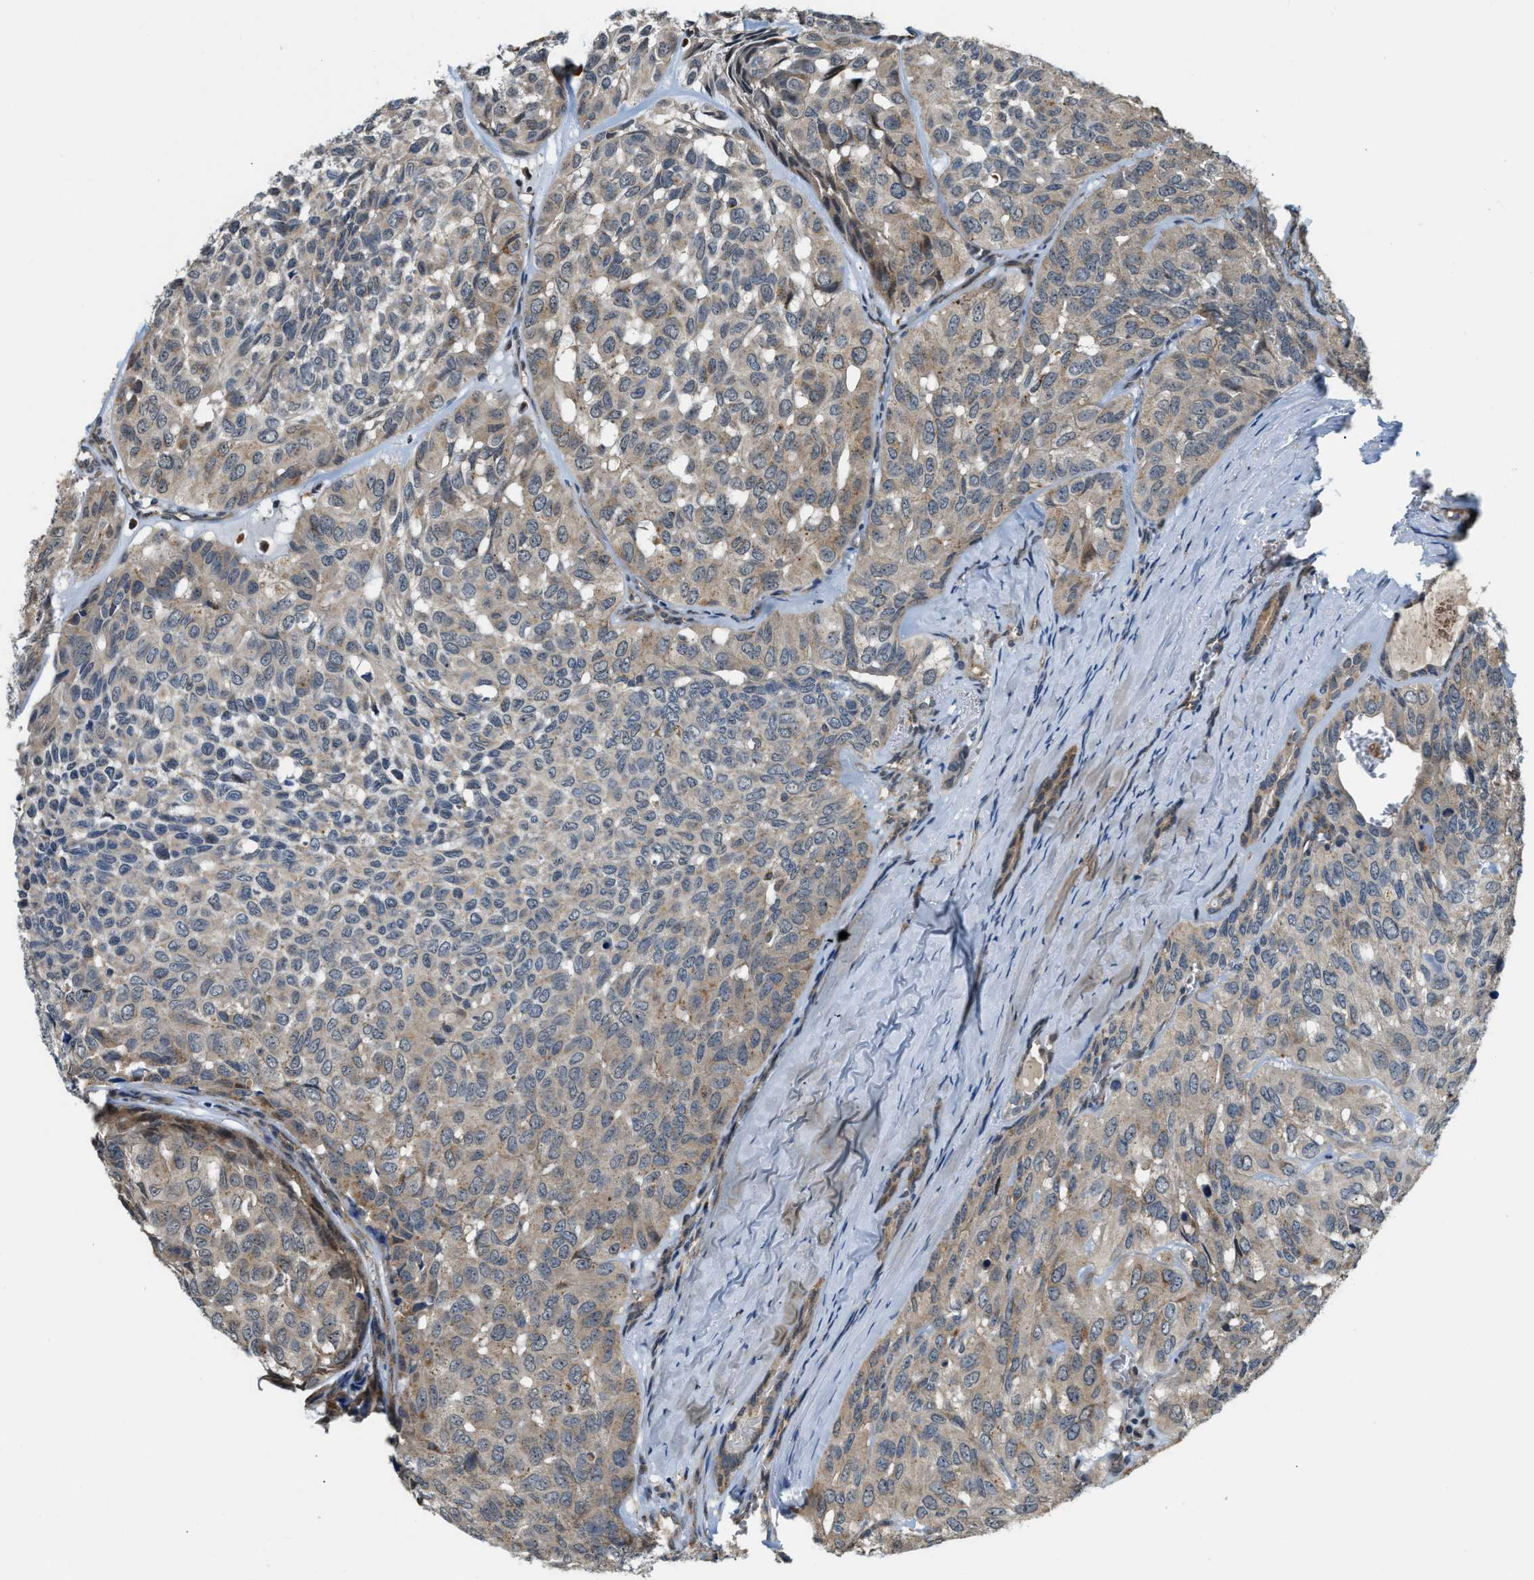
{"staining": {"intensity": "weak", "quantity": ">75%", "location": "cytoplasmic/membranous"}, "tissue": "head and neck cancer", "cell_type": "Tumor cells", "image_type": "cancer", "snomed": [{"axis": "morphology", "description": "Adenocarcinoma, NOS"}, {"axis": "topography", "description": "Salivary gland, NOS"}, {"axis": "topography", "description": "Head-Neck"}], "caption": "DAB immunohistochemical staining of head and neck adenocarcinoma shows weak cytoplasmic/membranous protein positivity in about >75% of tumor cells.", "gene": "STARD3NL", "patient": {"sex": "female", "age": 76}}